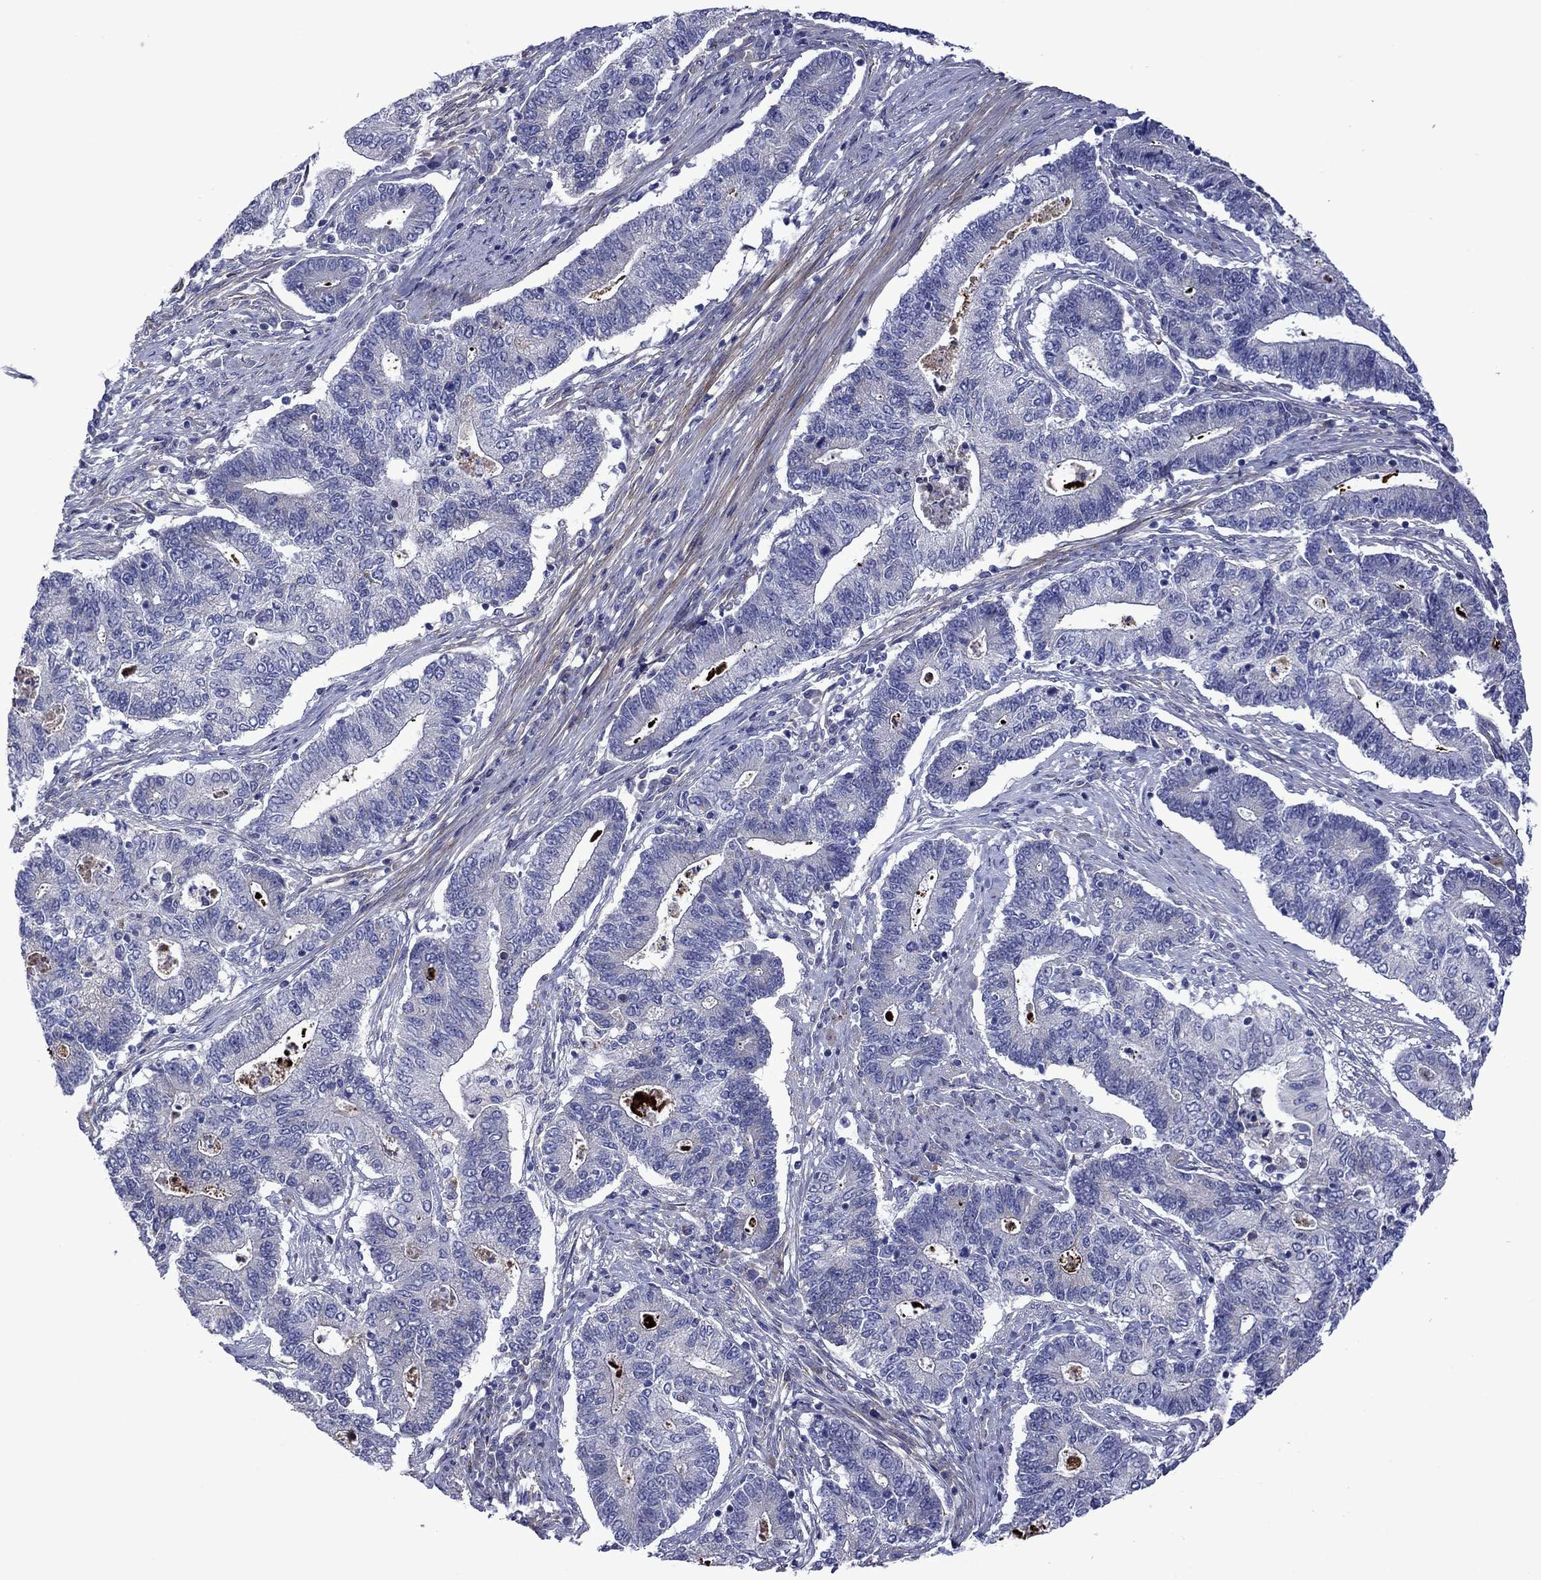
{"staining": {"intensity": "negative", "quantity": "none", "location": "none"}, "tissue": "endometrial cancer", "cell_type": "Tumor cells", "image_type": "cancer", "snomed": [{"axis": "morphology", "description": "Adenocarcinoma, NOS"}, {"axis": "topography", "description": "Uterus"}, {"axis": "topography", "description": "Endometrium"}], "caption": "High magnification brightfield microscopy of endometrial cancer stained with DAB (brown) and counterstained with hematoxylin (blue): tumor cells show no significant positivity.", "gene": "HSPG2", "patient": {"sex": "female", "age": 54}}